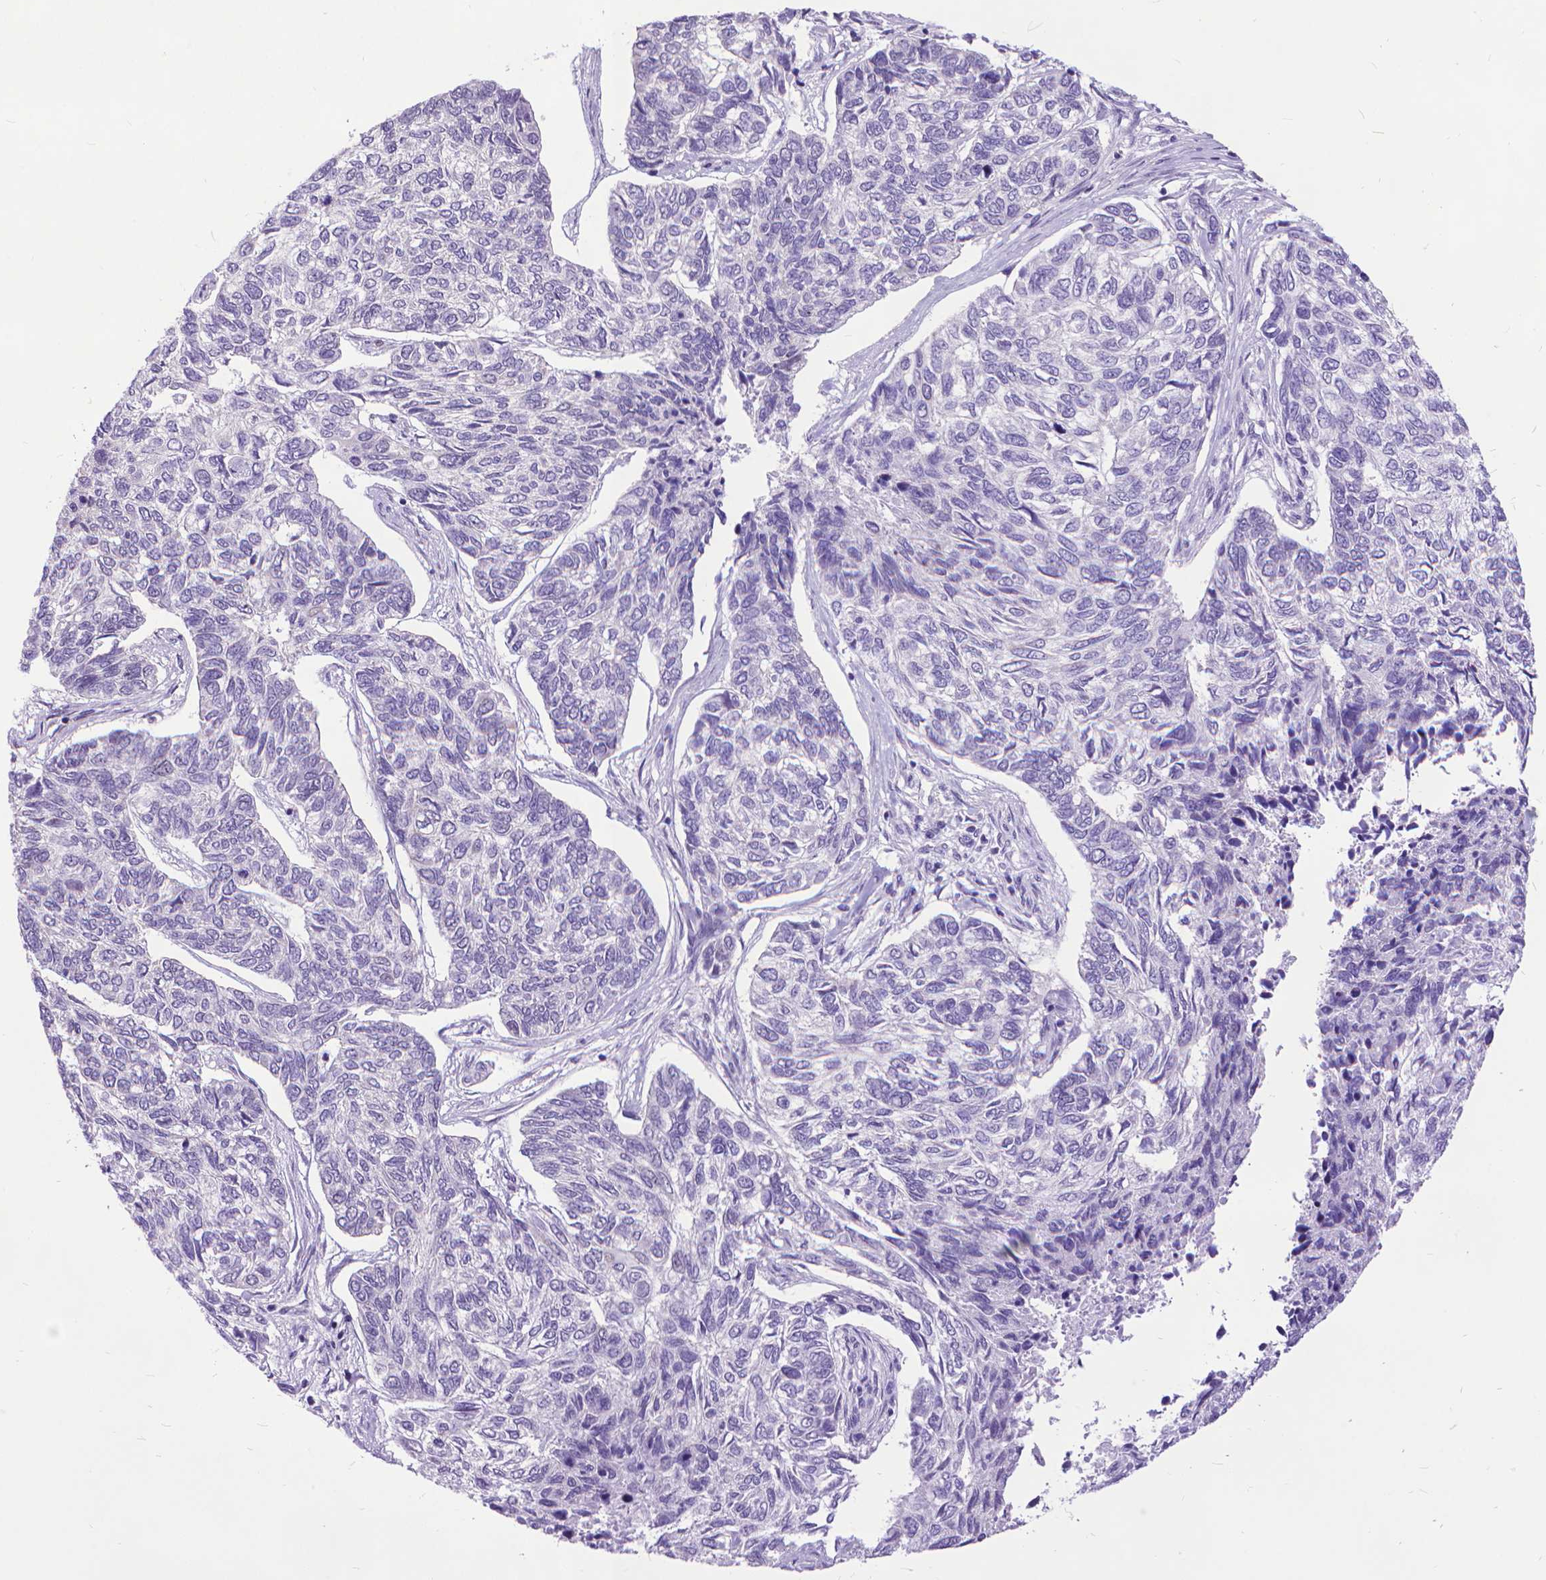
{"staining": {"intensity": "negative", "quantity": "none", "location": "none"}, "tissue": "skin cancer", "cell_type": "Tumor cells", "image_type": "cancer", "snomed": [{"axis": "morphology", "description": "Basal cell carcinoma"}, {"axis": "topography", "description": "Skin"}], "caption": "Tumor cells are negative for protein expression in human basal cell carcinoma (skin).", "gene": "POLE4", "patient": {"sex": "female", "age": 65}}